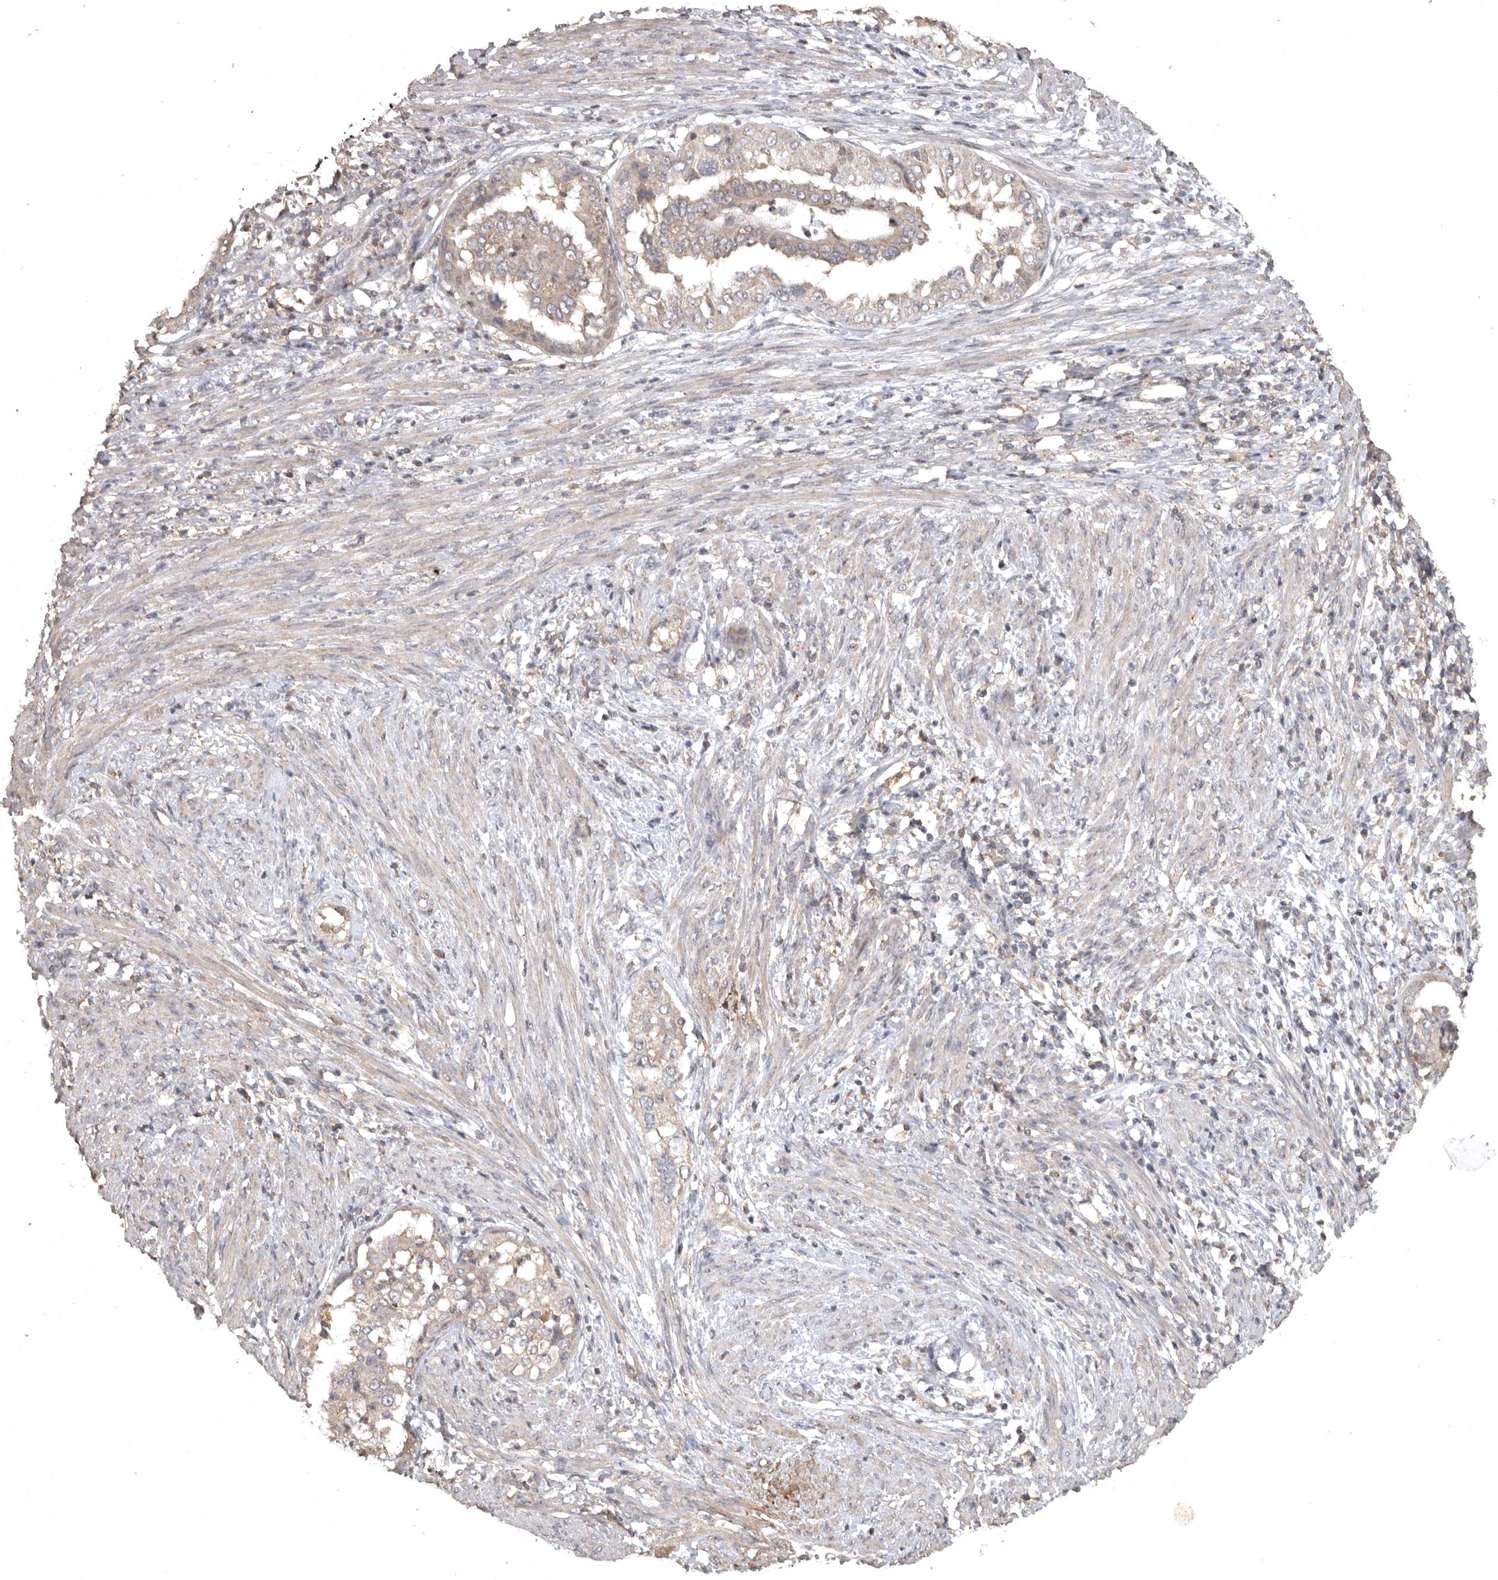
{"staining": {"intensity": "weak", "quantity": "25%-75%", "location": "cytoplasmic/membranous"}, "tissue": "endometrial cancer", "cell_type": "Tumor cells", "image_type": "cancer", "snomed": [{"axis": "morphology", "description": "Adenocarcinoma, NOS"}, {"axis": "topography", "description": "Endometrium"}], "caption": "A brown stain highlights weak cytoplasmic/membranous positivity of a protein in human endometrial adenocarcinoma tumor cells.", "gene": "ADAMTS4", "patient": {"sex": "female", "age": 85}}